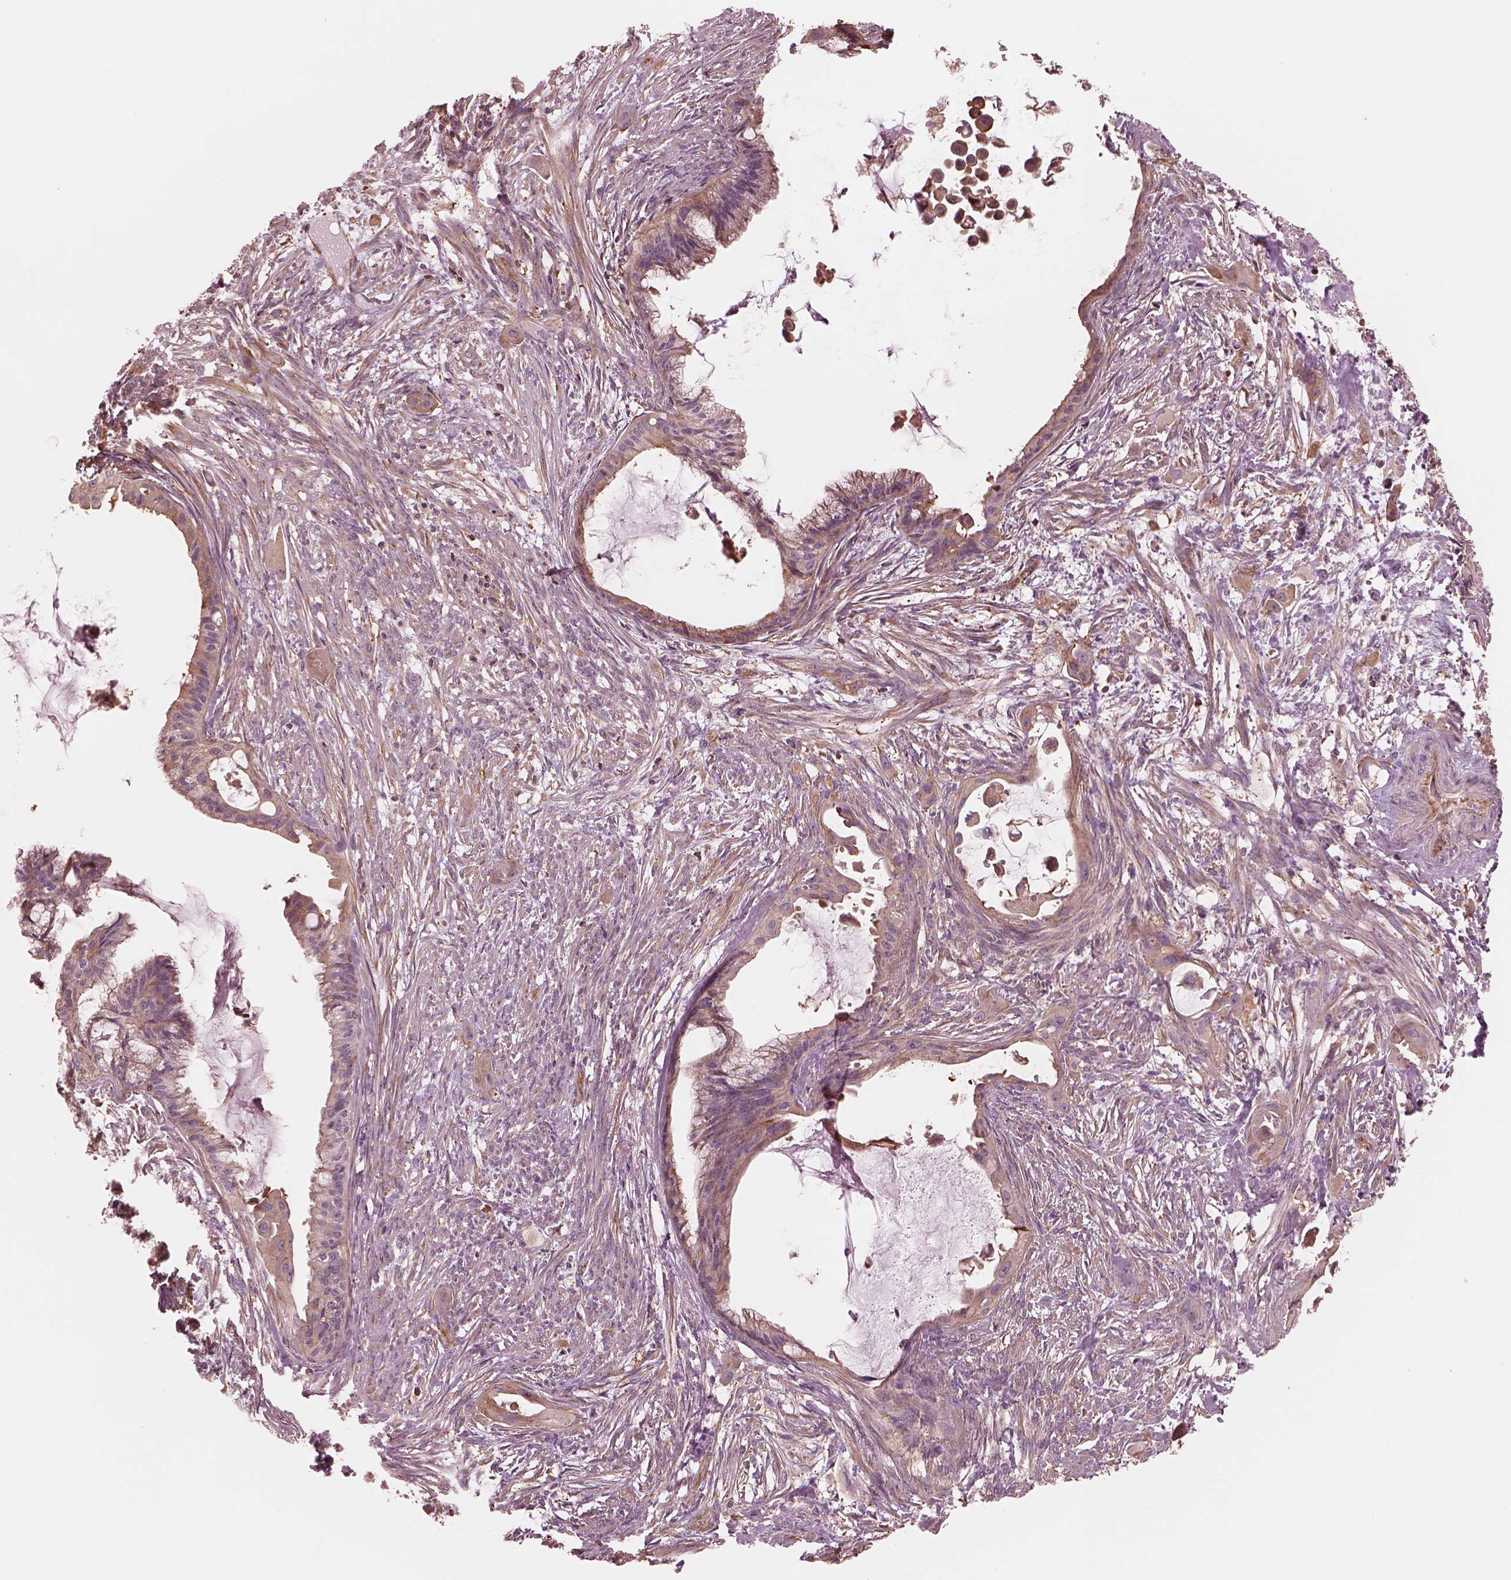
{"staining": {"intensity": "moderate", "quantity": "<25%", "location": "cytoplasmic/membranous"}, "tissue": "endometrial cancer", "cell_type": "Tumor cells", "image_type": "cancer", "snomed": [{"axis": "morphology", "description": "Adenocarcinoma, NOS"}, {"axis": "topography", "description": "Endometrium"}], "caption": "Immunohistochemical staining of human adenocarcinoma (endometrial) exhibits low levels of moderate cytoplasmic/membranous positivity in about <25% of tumor cells.", "gene": "STK33", "patient": {"sex": "female", "age": 86}}